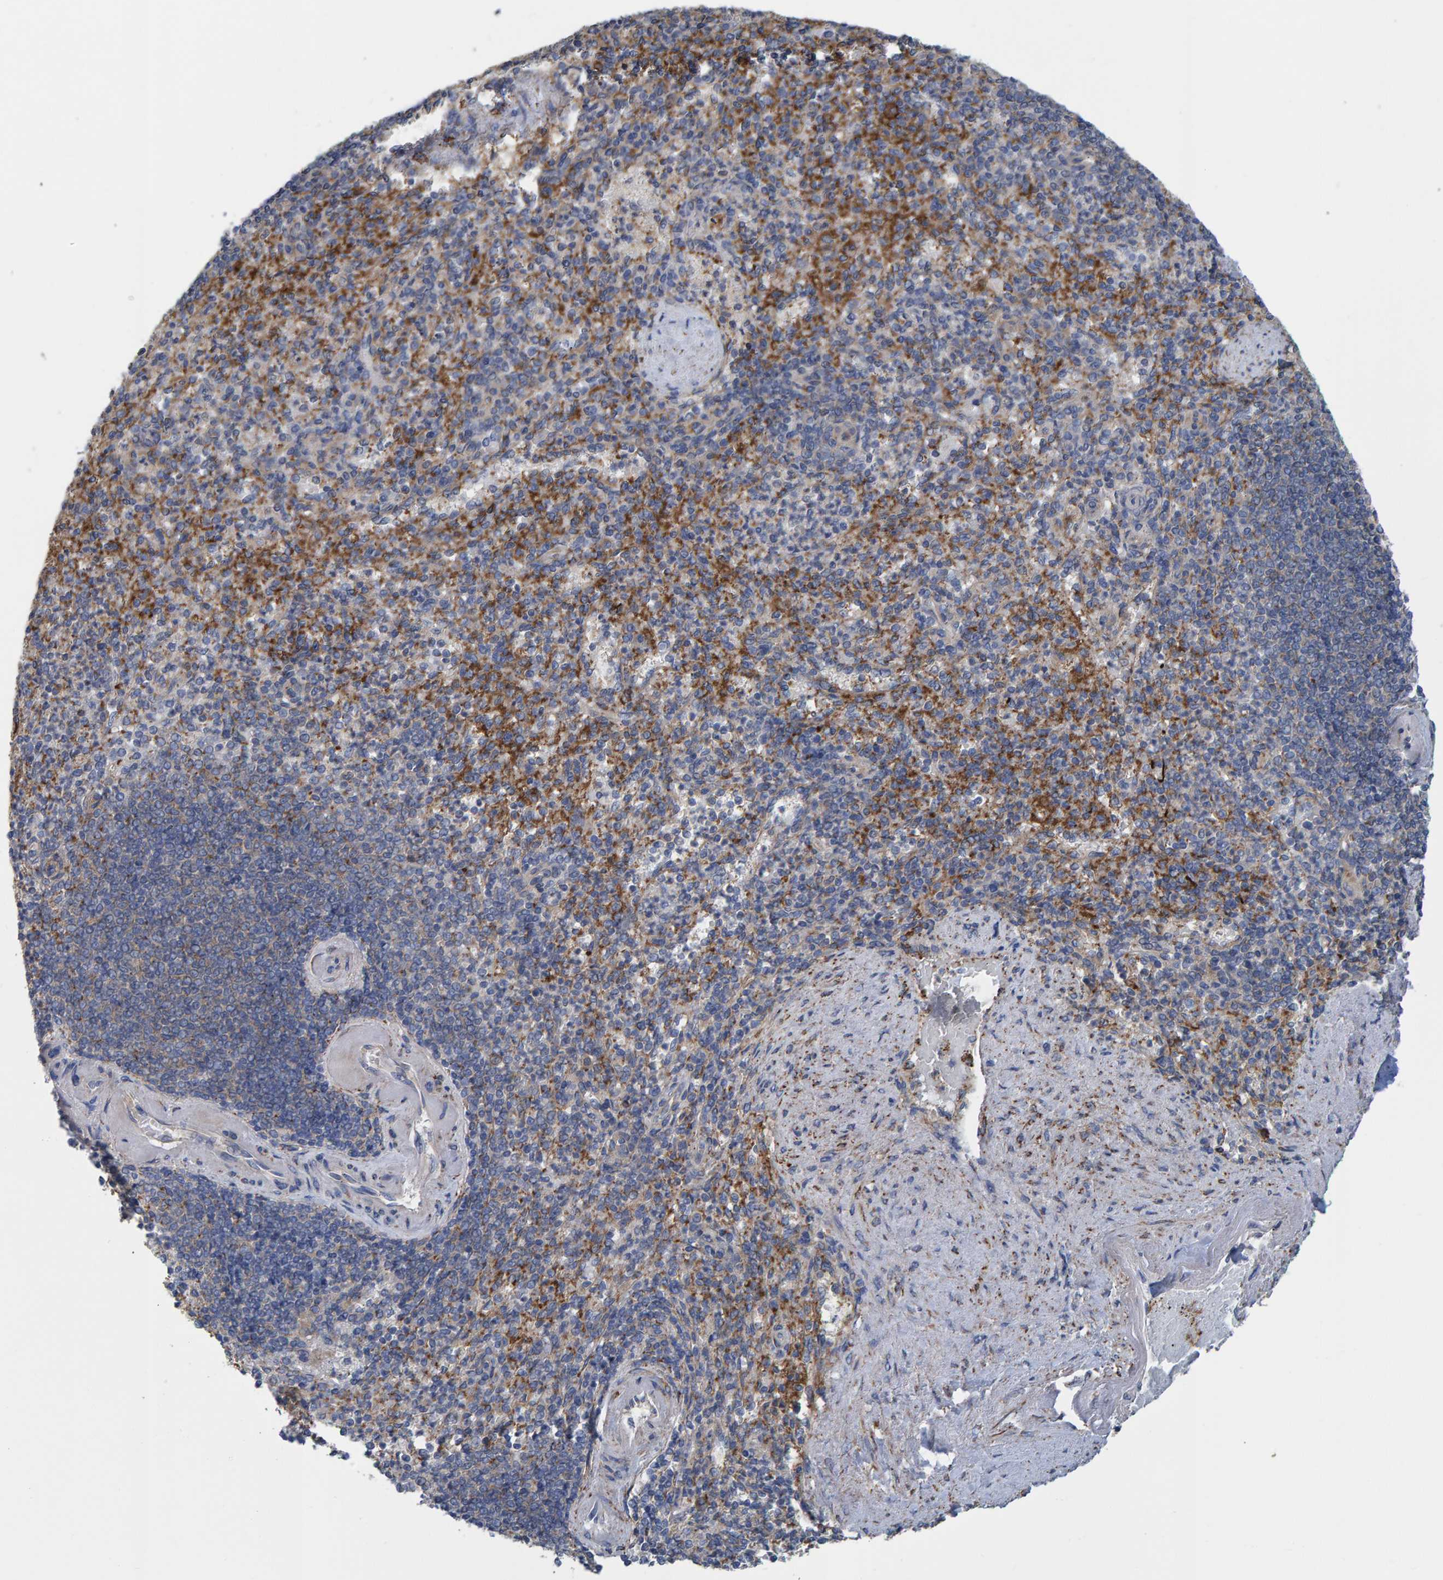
{"staining": {"intensity": "moderate", "quantity": "25%-75%", "location": "cytoplasmic/membranous"}, "tissue": "spleen", "cell_type": "Cells in red pulp", "image_type": "normal", "snomed": [{"axis": "morphology", "description": "Normal tissue, NOS"}, {"axis": "topography", "description": "Spleen"}], "caption": "Immunohistochemical staining of normal spleen demonstrates 25%-75% levels of moderate cytoplasmic/membranous protein positivity in approximately 25%-75% of cells in red pulp.", "gene": "LRSAM1", "patient": {"sex": "female", "age": 74}}